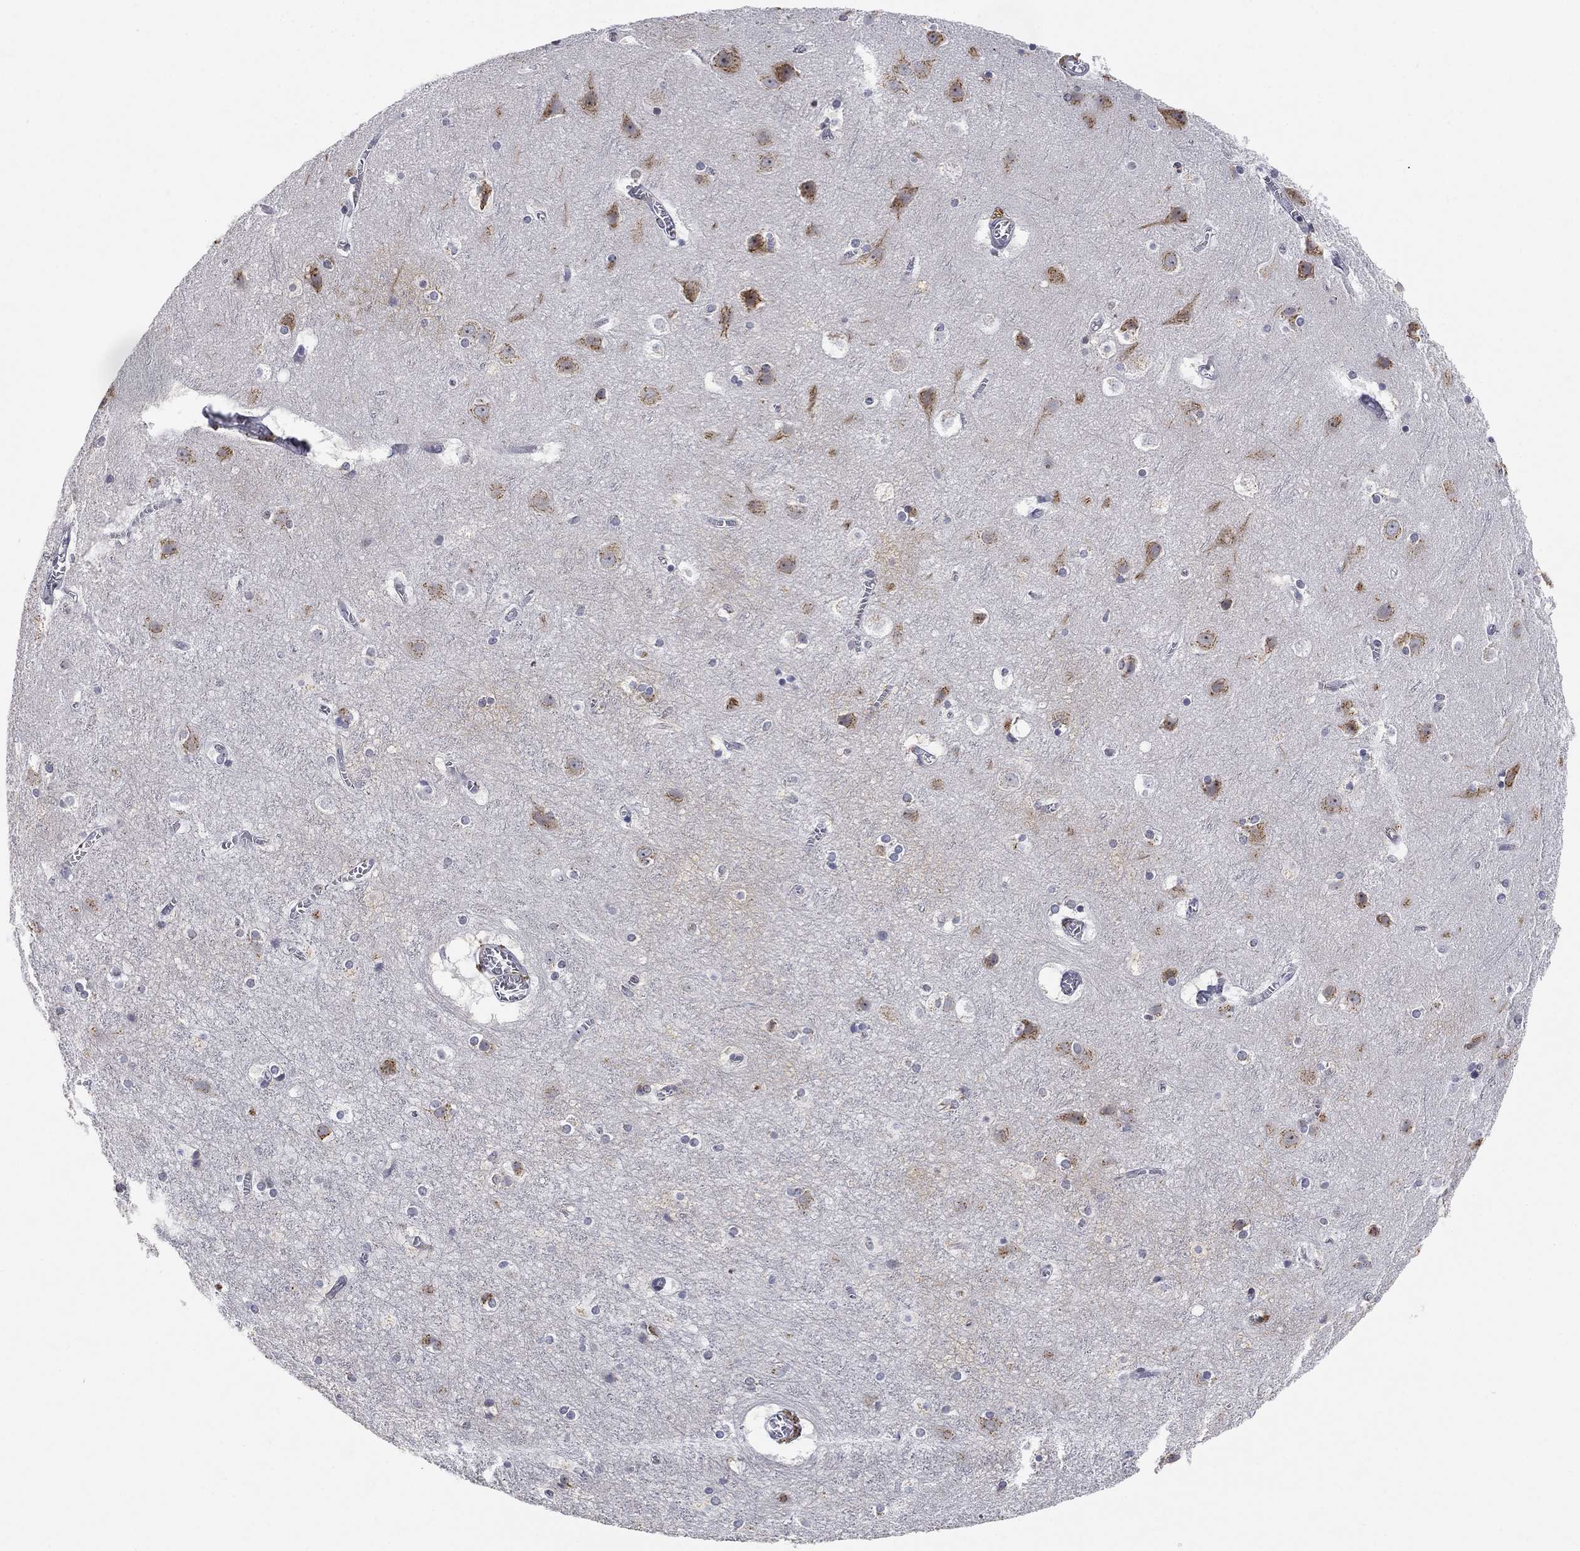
{"staining": {"intensity": "negative", "quantity": "none", "location": "none"}, "tissue": "cerebral cortex", "cell_type": "Endothelial cells", "image_type": "normal", "snomed": [{"axis": "morphology", "description": "Normal tissue, NOS"}, {"axis": "topography", "description": "Cerebral cortex"}], "caption": "The micrograph exhibits no staining of endothelial cells in normal cerebral cortex. (Immunohistochemistry, brightfield microscopy, high magnification).", "gene": "TICAM1", "patient": {"sex": "male", "age": 59}}